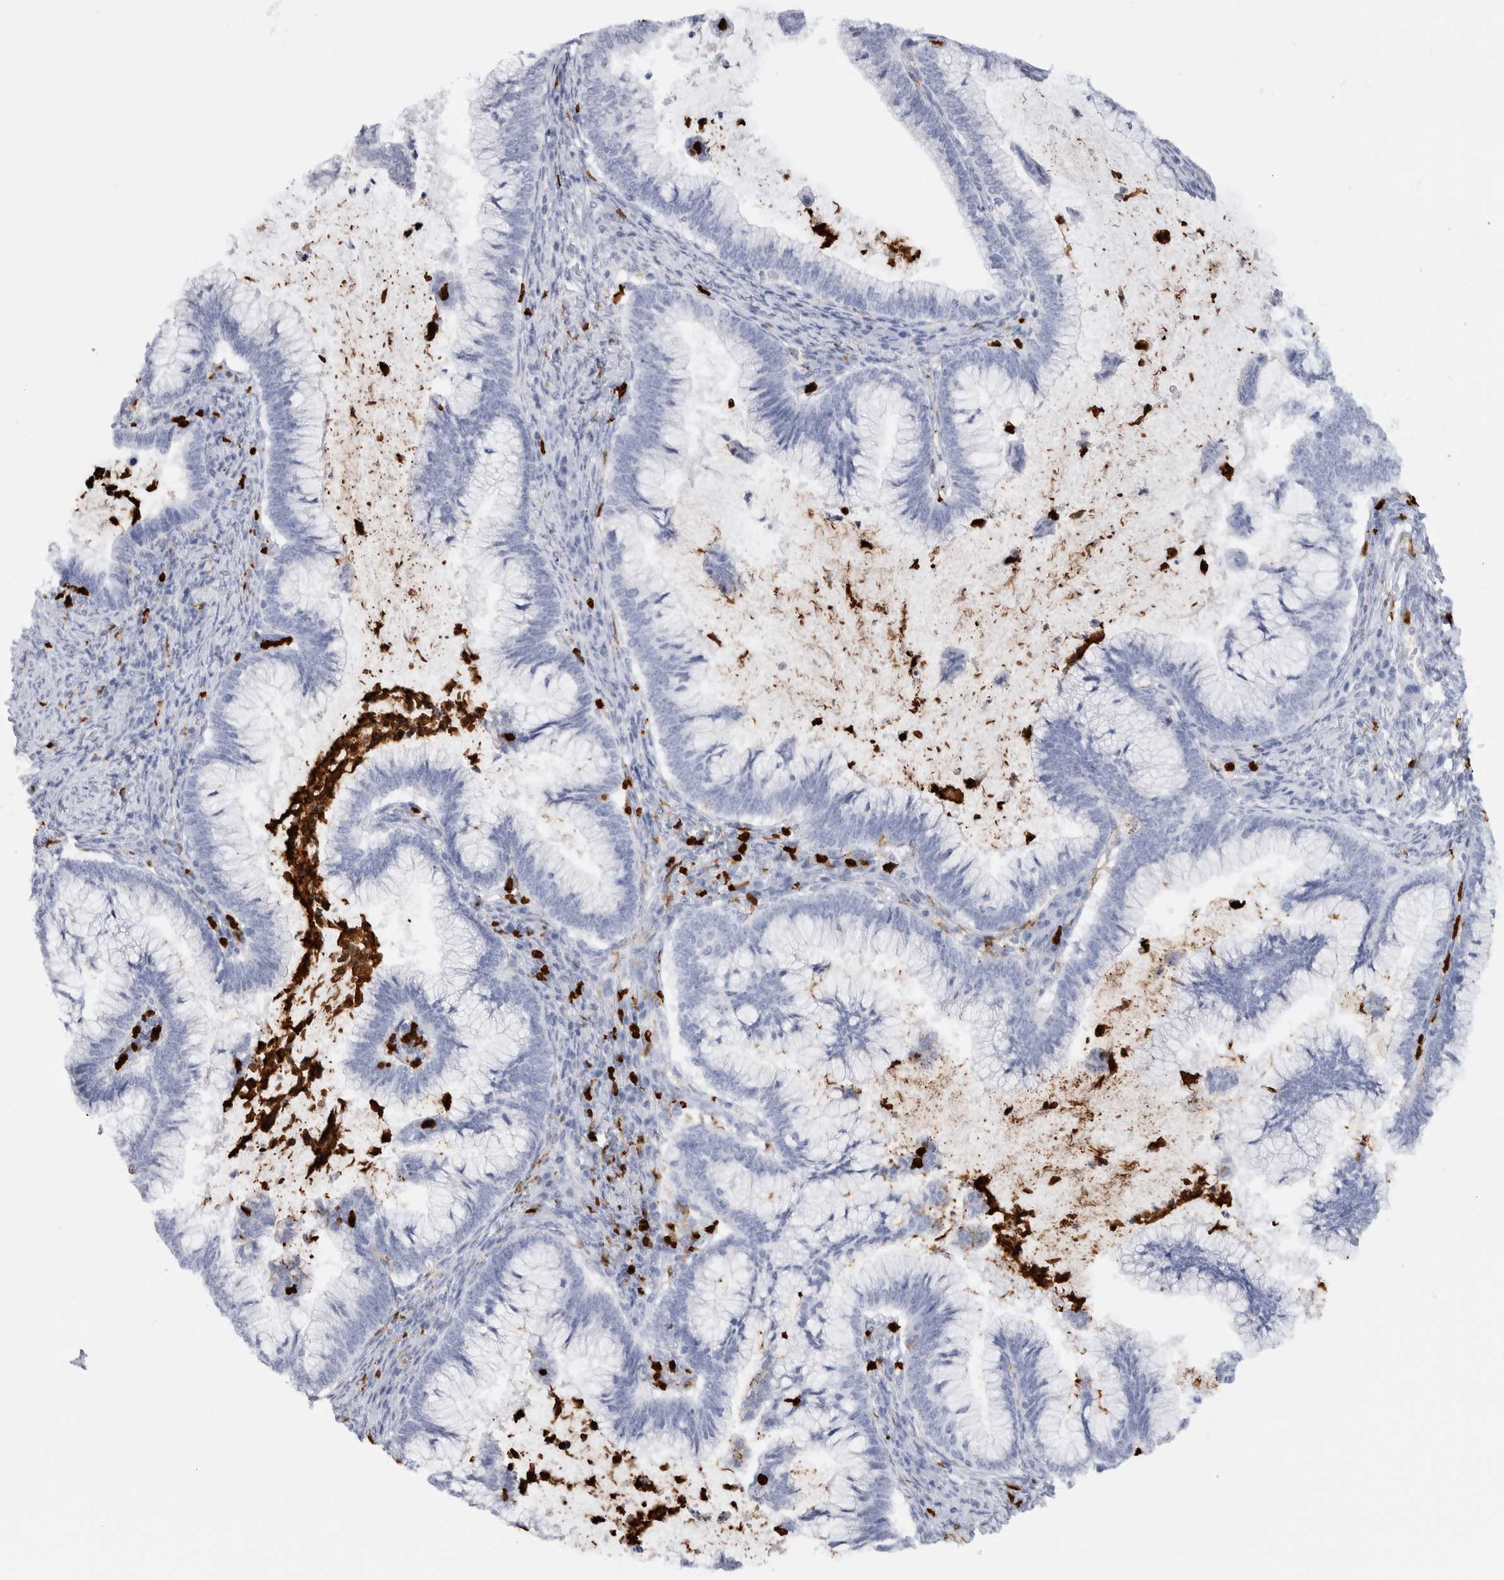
{"staining": {"intensity": "negative", "quantity": "none", "location": "none"}, "tissue": "cervical cancer", "cell_type": "Tumor cells", "image_type": "cancer", "snomed": [{"axis": "morphology", "description": "Adenocarcinoma, NOS"}, {"axis": "topography", "description": "Cervix"}], "caption": "Histopathology image shows no protein staining in tumor cells of adenocarcinoma (cervical) tissue.", "gene": "S100A8", "patient": {"sex": "female", "age": 36}}